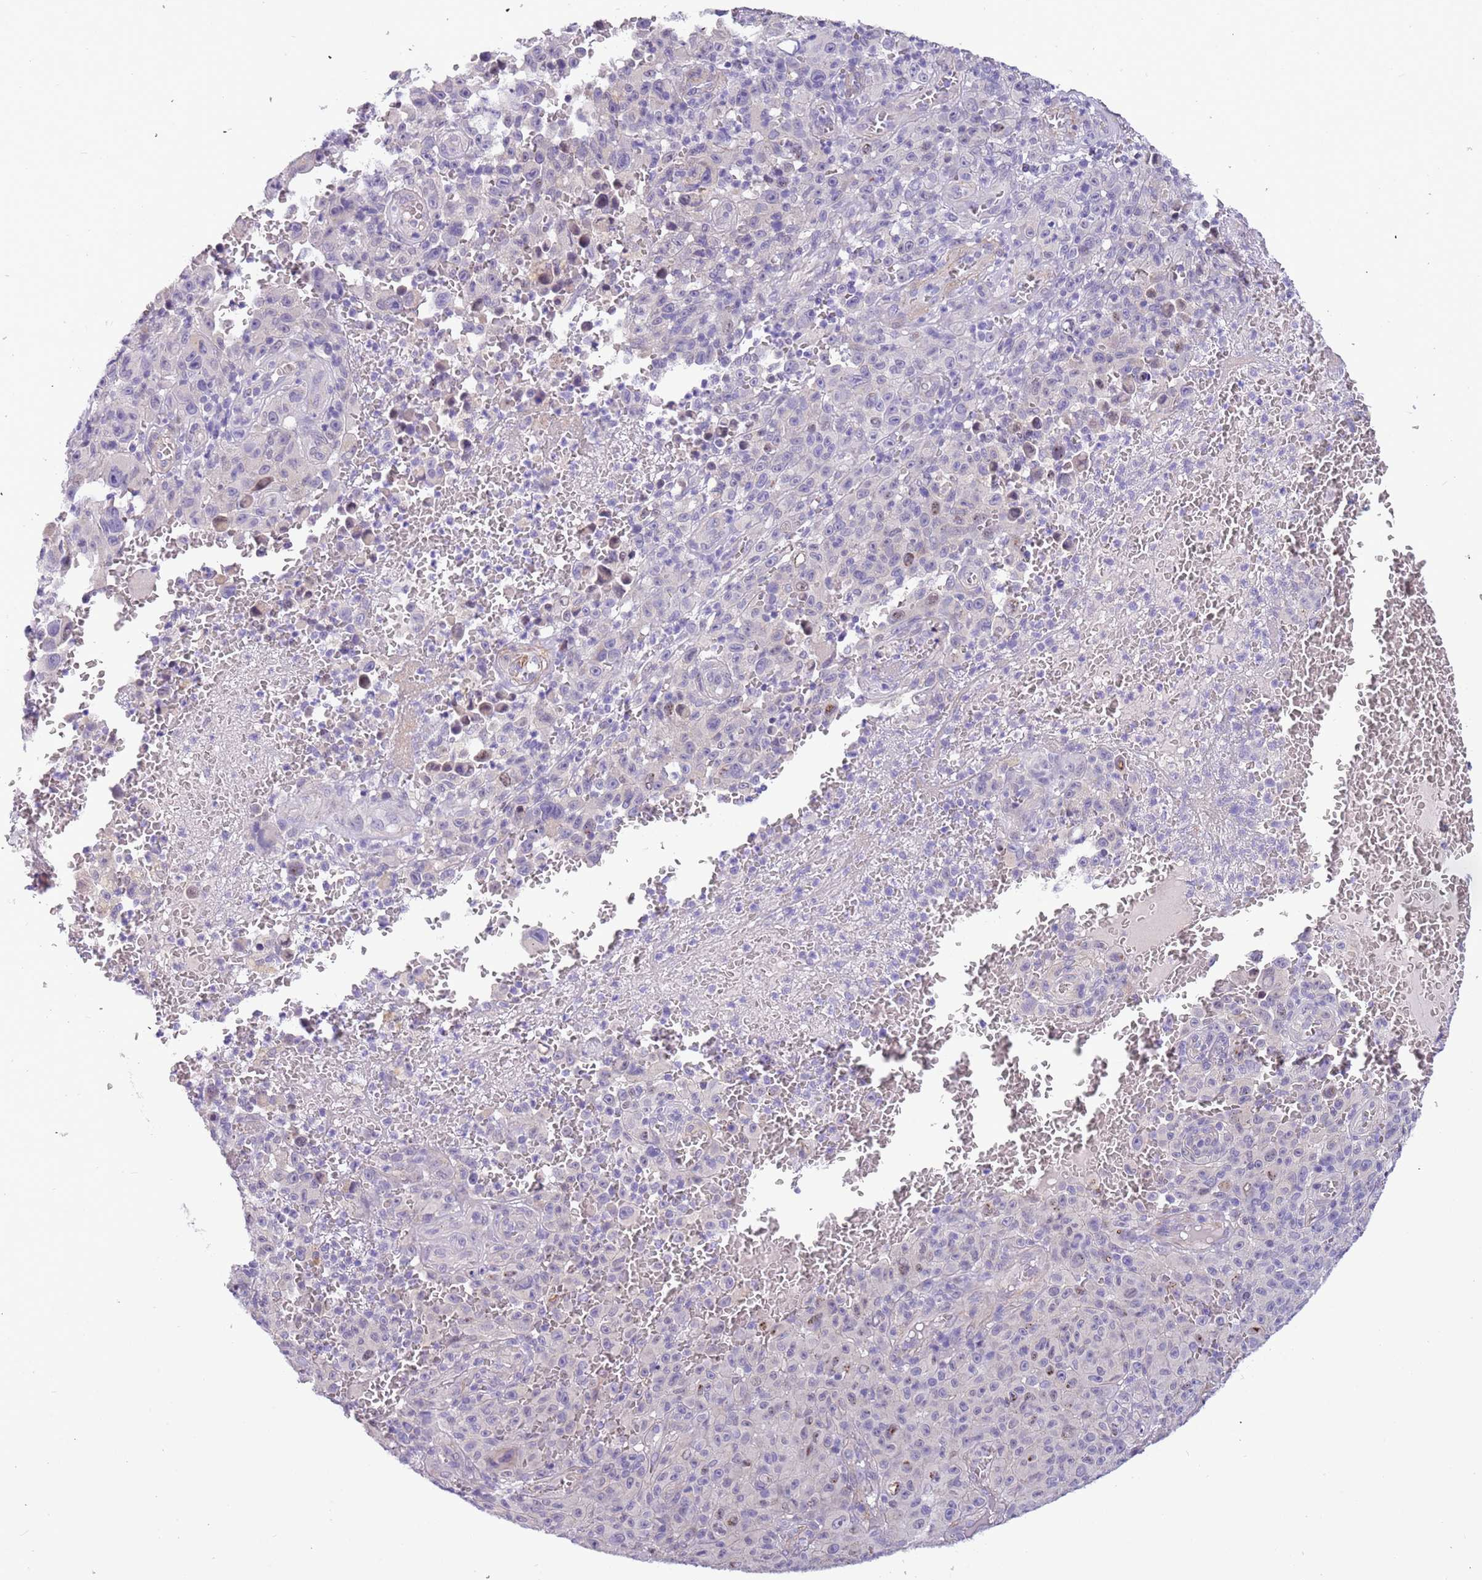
{"staining": {"intensity": "negative", "quantity": "none", "location": "none"}, "tissue": "melanoma", "cell_type": "Tumor cells", "image_type": "cancer", "snomed": [{"axis": "morphology", "description": "Malignant melanoma, NOS"}, {"axis": "topography", "description": "Skin"}], "caption": "The immunohistochemistry image has no significant expression in tumor cells of malignant melanoma tissue.", "gene": "PLEKHH1", "patient": {"sex": "female", "age": 82}}